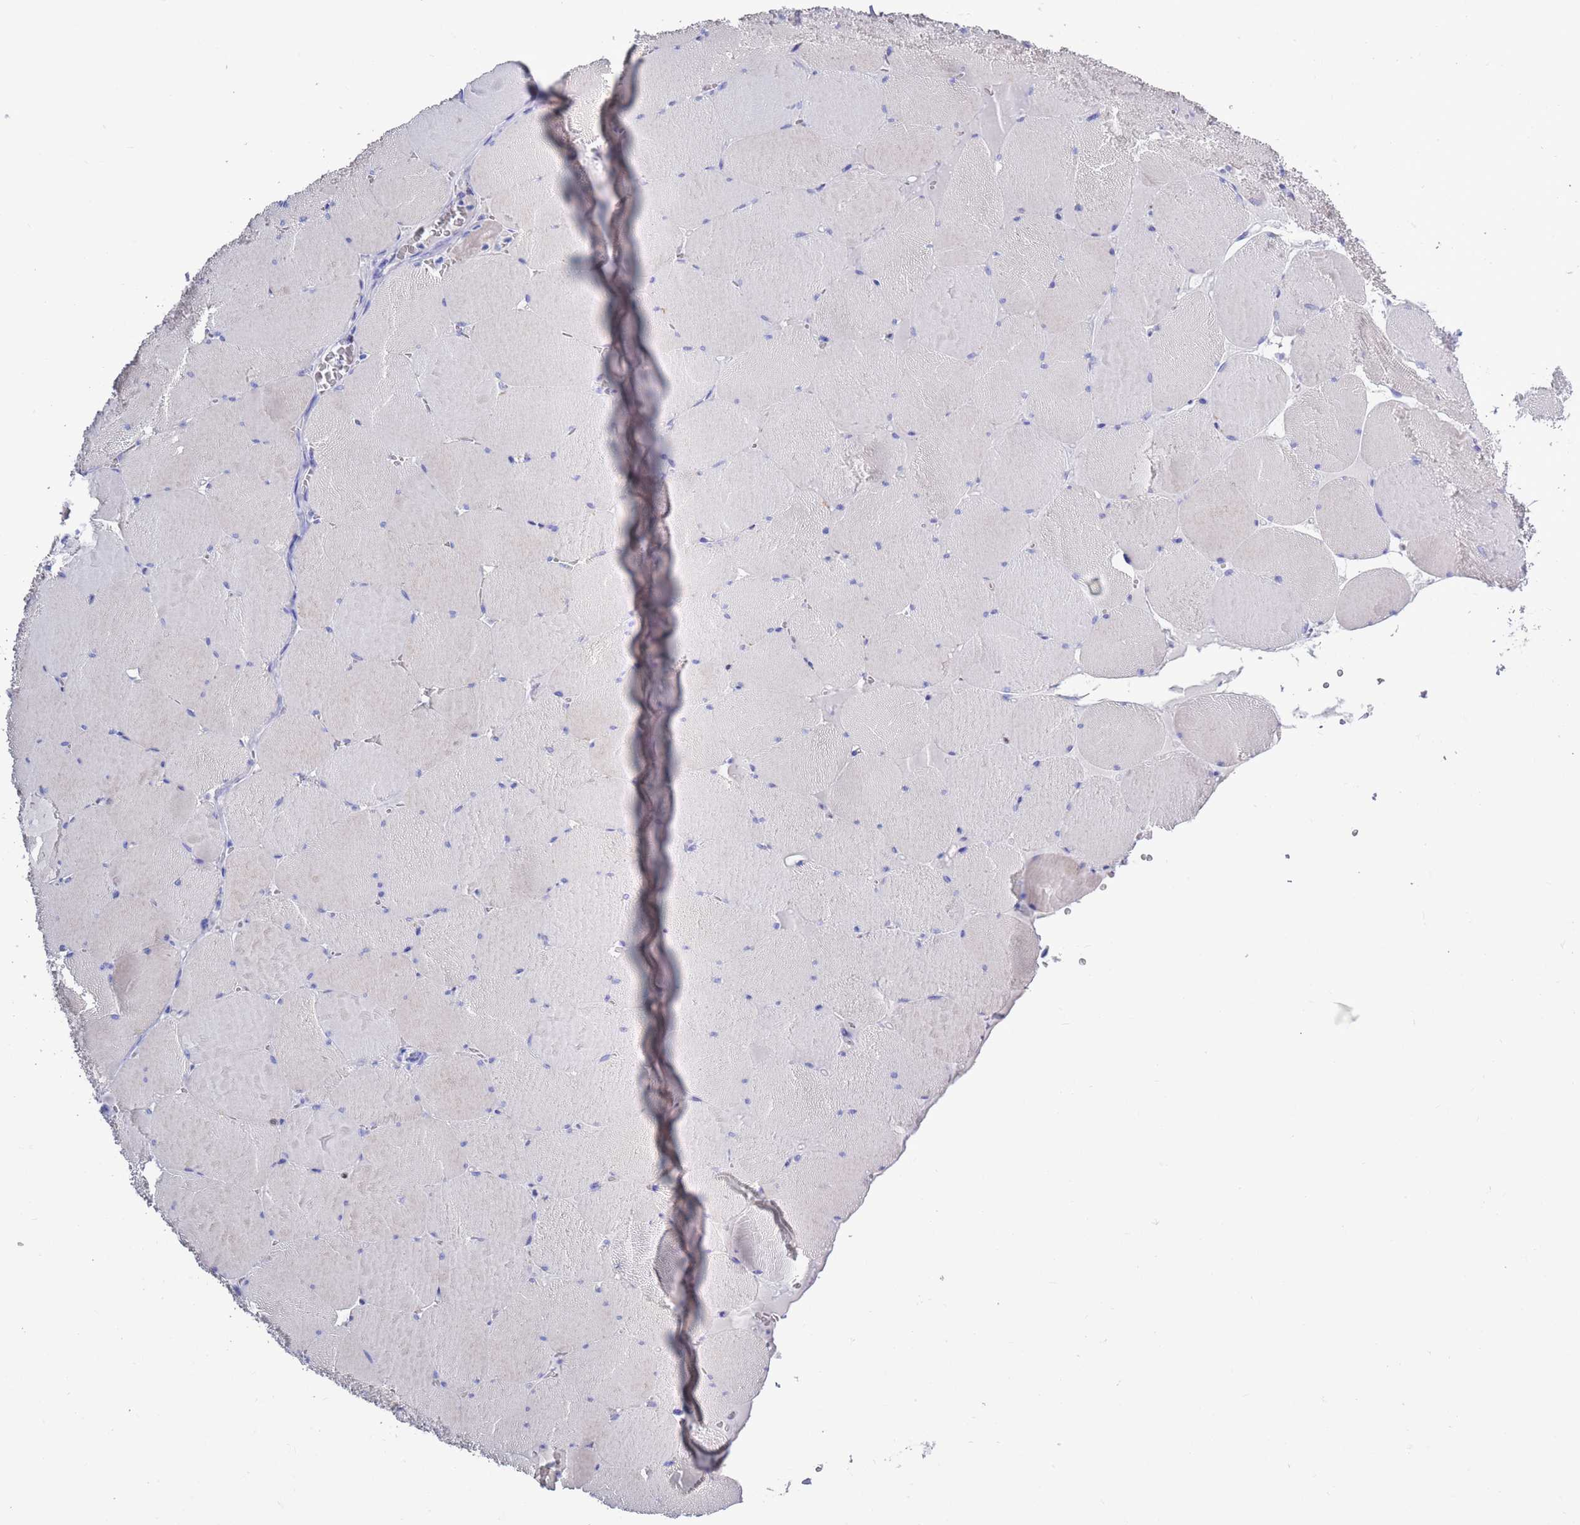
{"staining": {"intensity": "negative", "quantity": "none", "location": "none"}, "tissue": "skeletal muscle", "cell_type": "Myocytes", "image_type": "normal", "snomed": [{"axis": "morphology", "description": "Normal tissue, NOS"}, {"axis": "topography", "description": "Skeletal muscle"}, {"axis": "topography", "description": "Head-Neck"}], "caption": "Immunohistochemistry (IHC) photomicrograph of benign human skeletal muscle stained for a protein (brown), which displays no positivity in myocytes.", "gene": "MTMR2", "patient": {"sex": "male", "age": 66}}